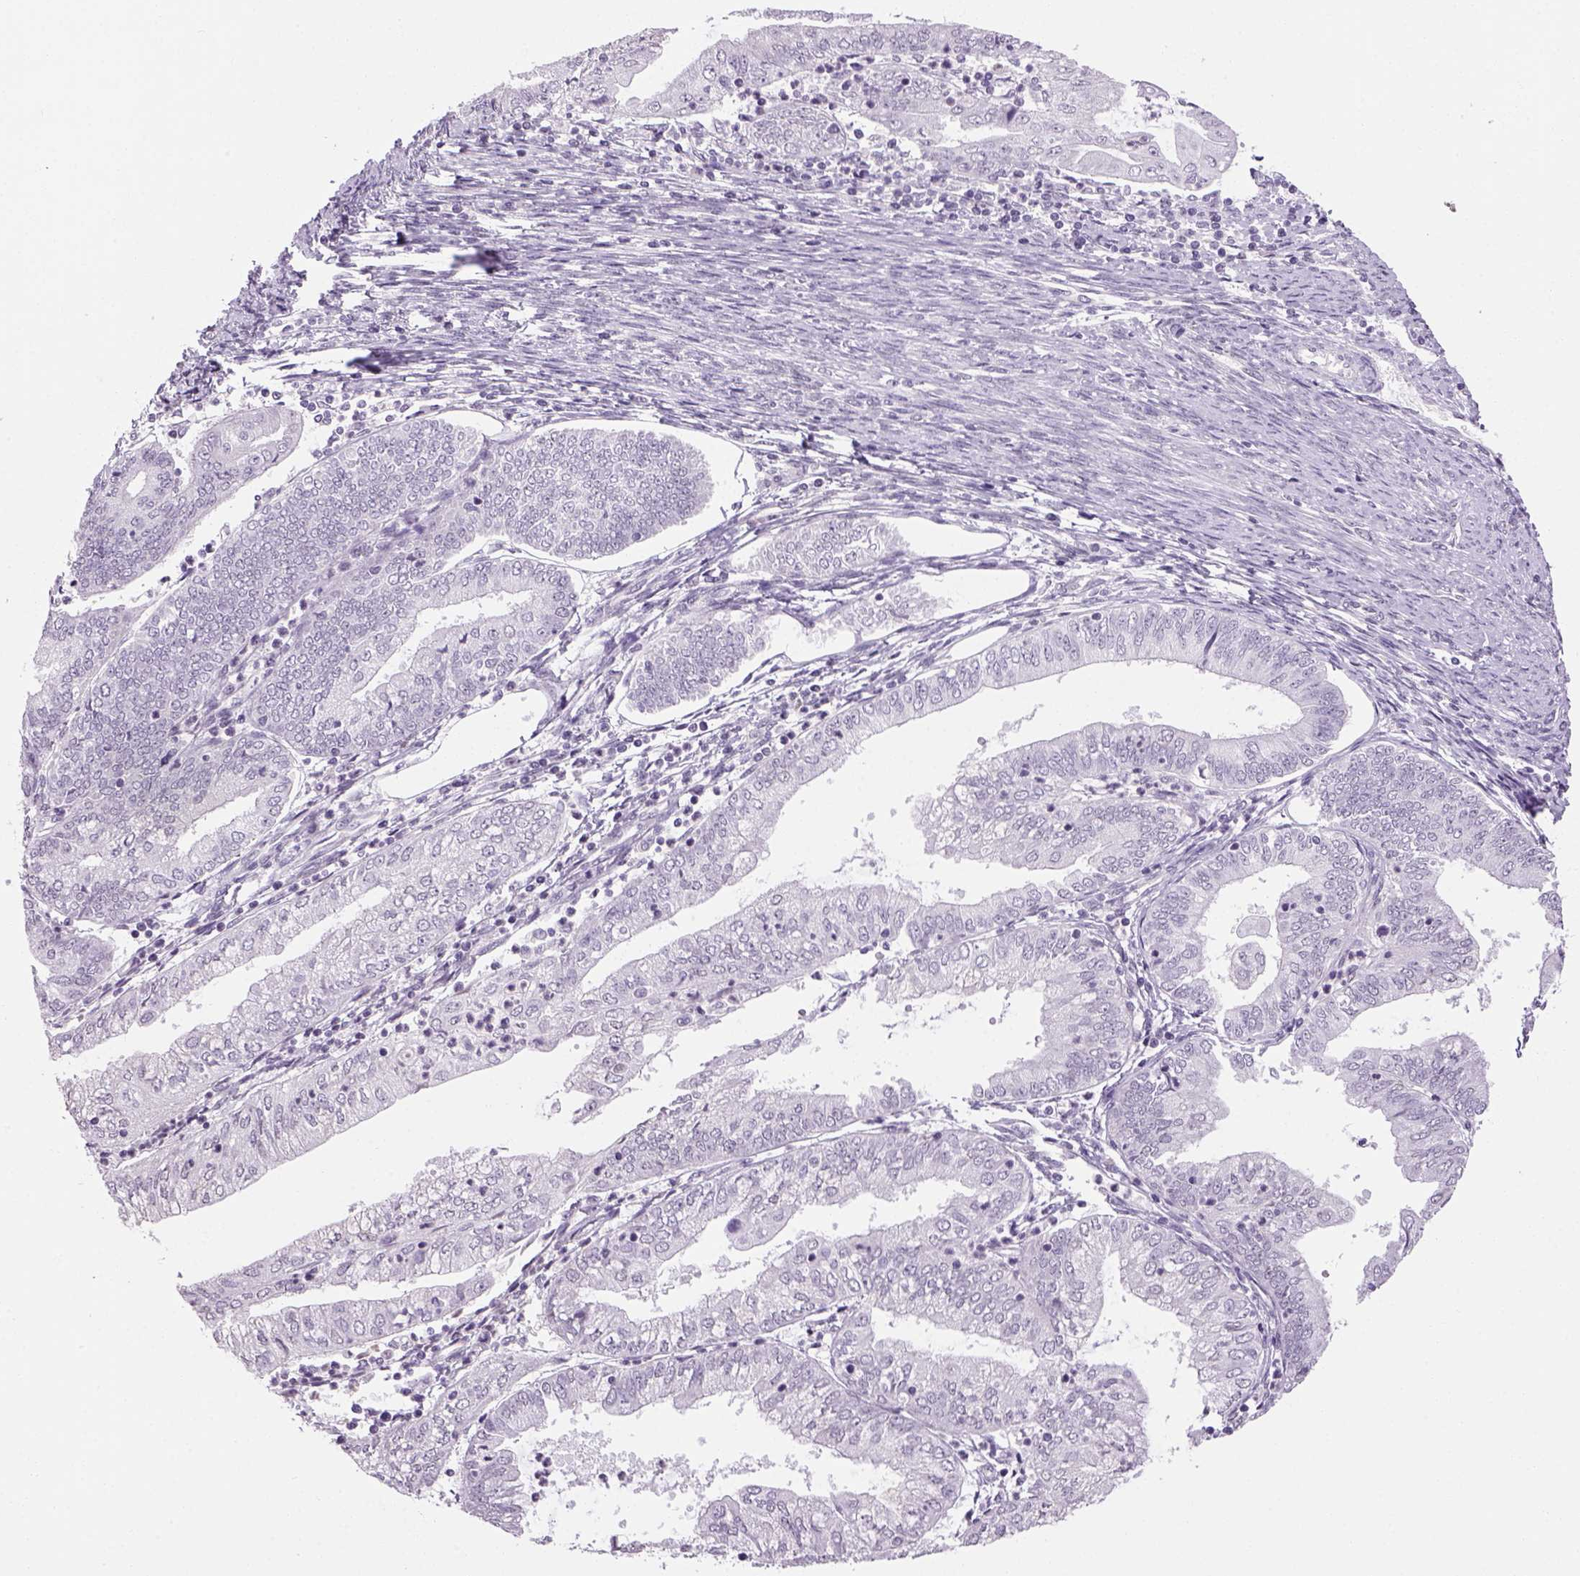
{"staining": {"intensity": "negative", "quantity": "none", "location": "none"}, "tissue": "endometrial cancer", "cell_type": "Tumor cells", "image_type": "cancer", "snomed": [{"axis": "morphology", "description": "Adenocarcinoma, NOS"}, {"axis": "topography", "description": "Endometrium"}], "caption": "Micrograph shows no significant protein expression in tumor cells of adenocarcinoma (endometrial).", "gene": "PRRT1", "patient": {"sex": "female", "age": 55}}